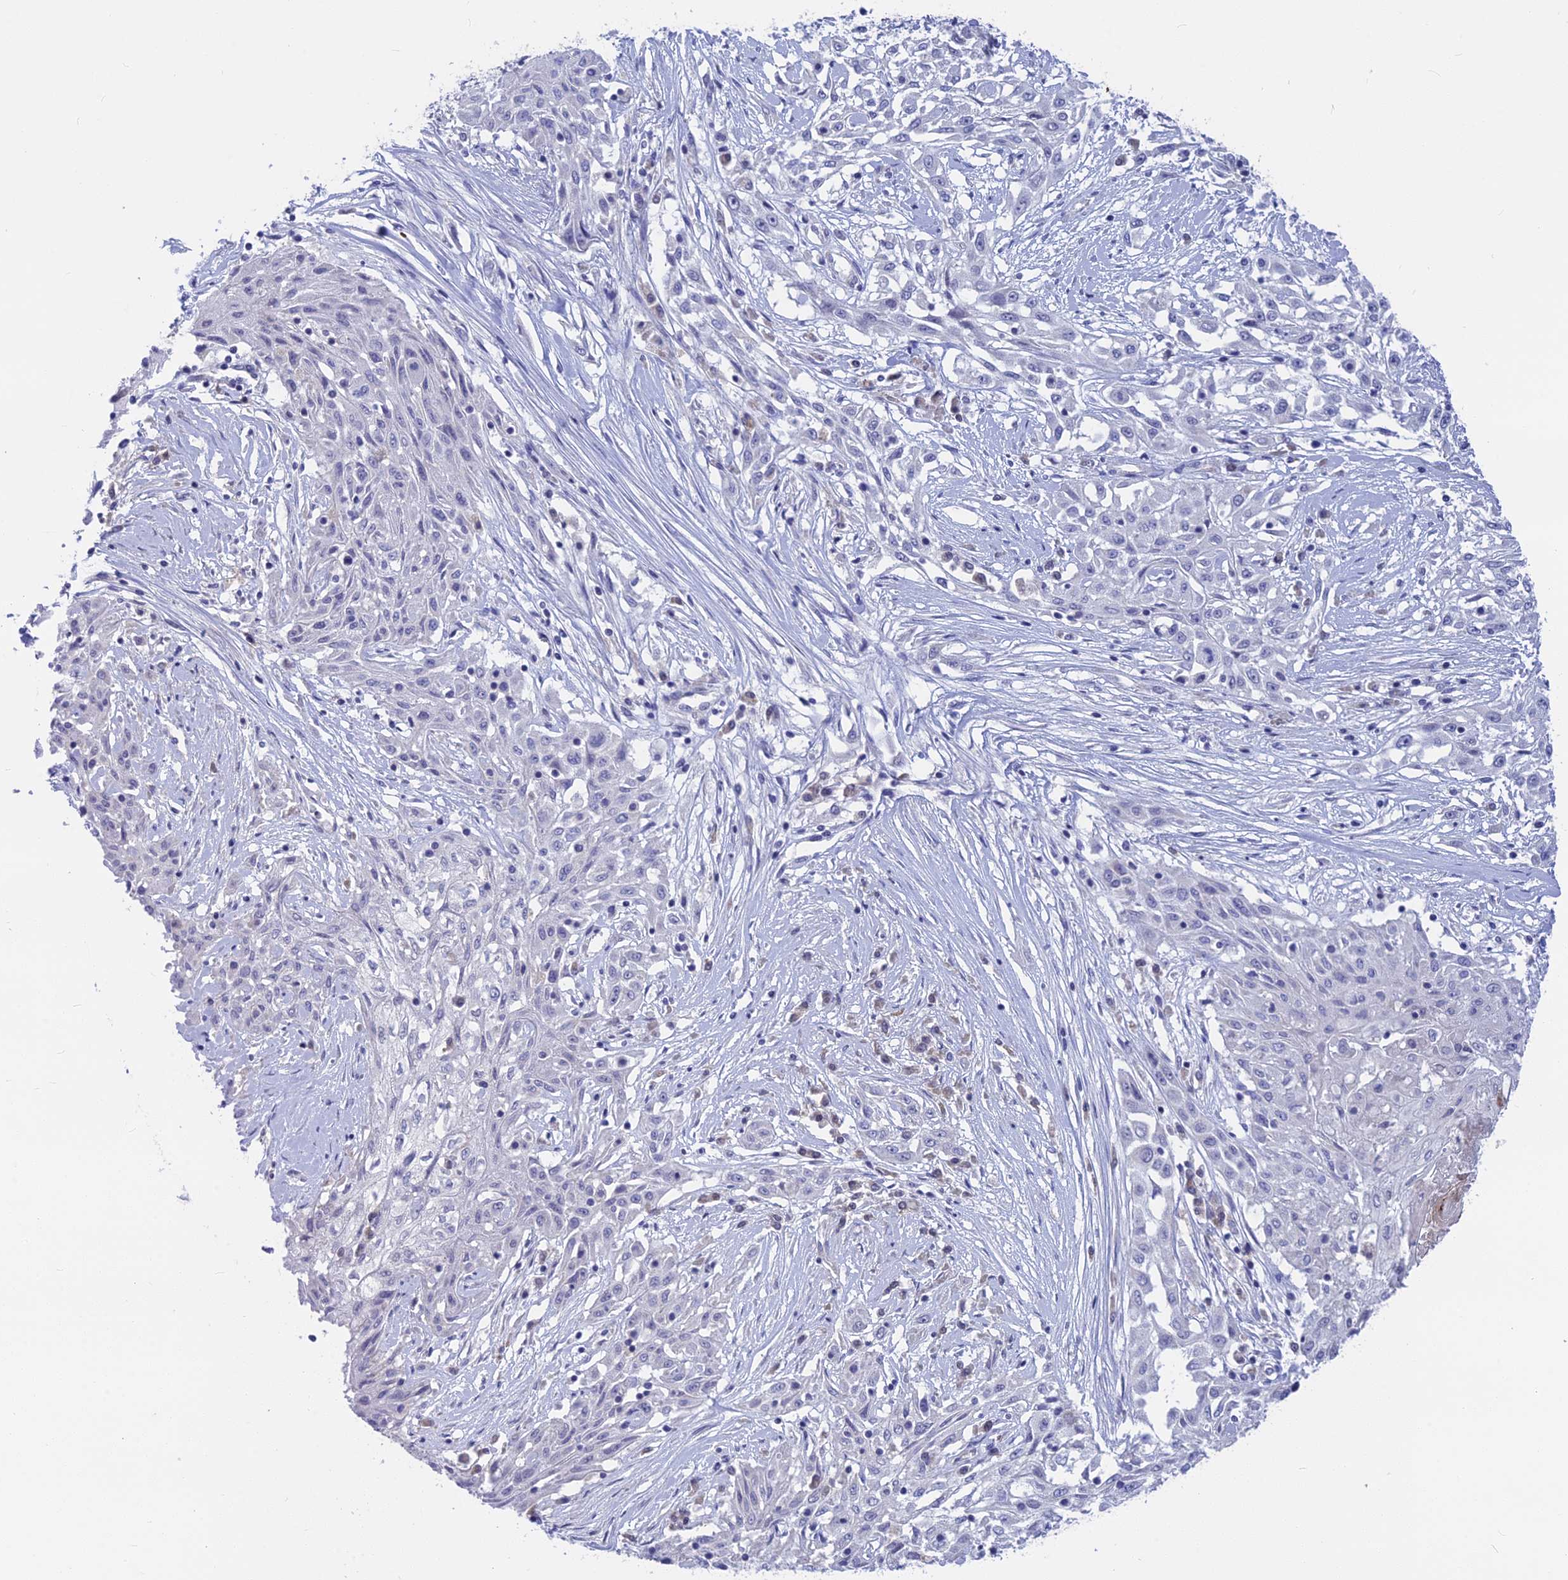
{"staining": {"intensity": "negative", "quantity": "none", "location": "none"}, "tissue": "skin cancer", "cell_type": "Tumor cells", "image_type": "cancer", "snomed": [{"axis": "morphology", "description": "Squamous cell carcinoma, NOS"}, {"axis": "morphology", "description": "Squamous cell carcinoma, metastatic, NOS"}, {"axis": "topography", "description": "Skin"}, {"axis": "topography", "description": "Lymph node"}], "caption": "There is no significant expression in tumor cells of skin cancer.", "gene": "SNTN", "patient": {"sex": "male", "age": 75}}